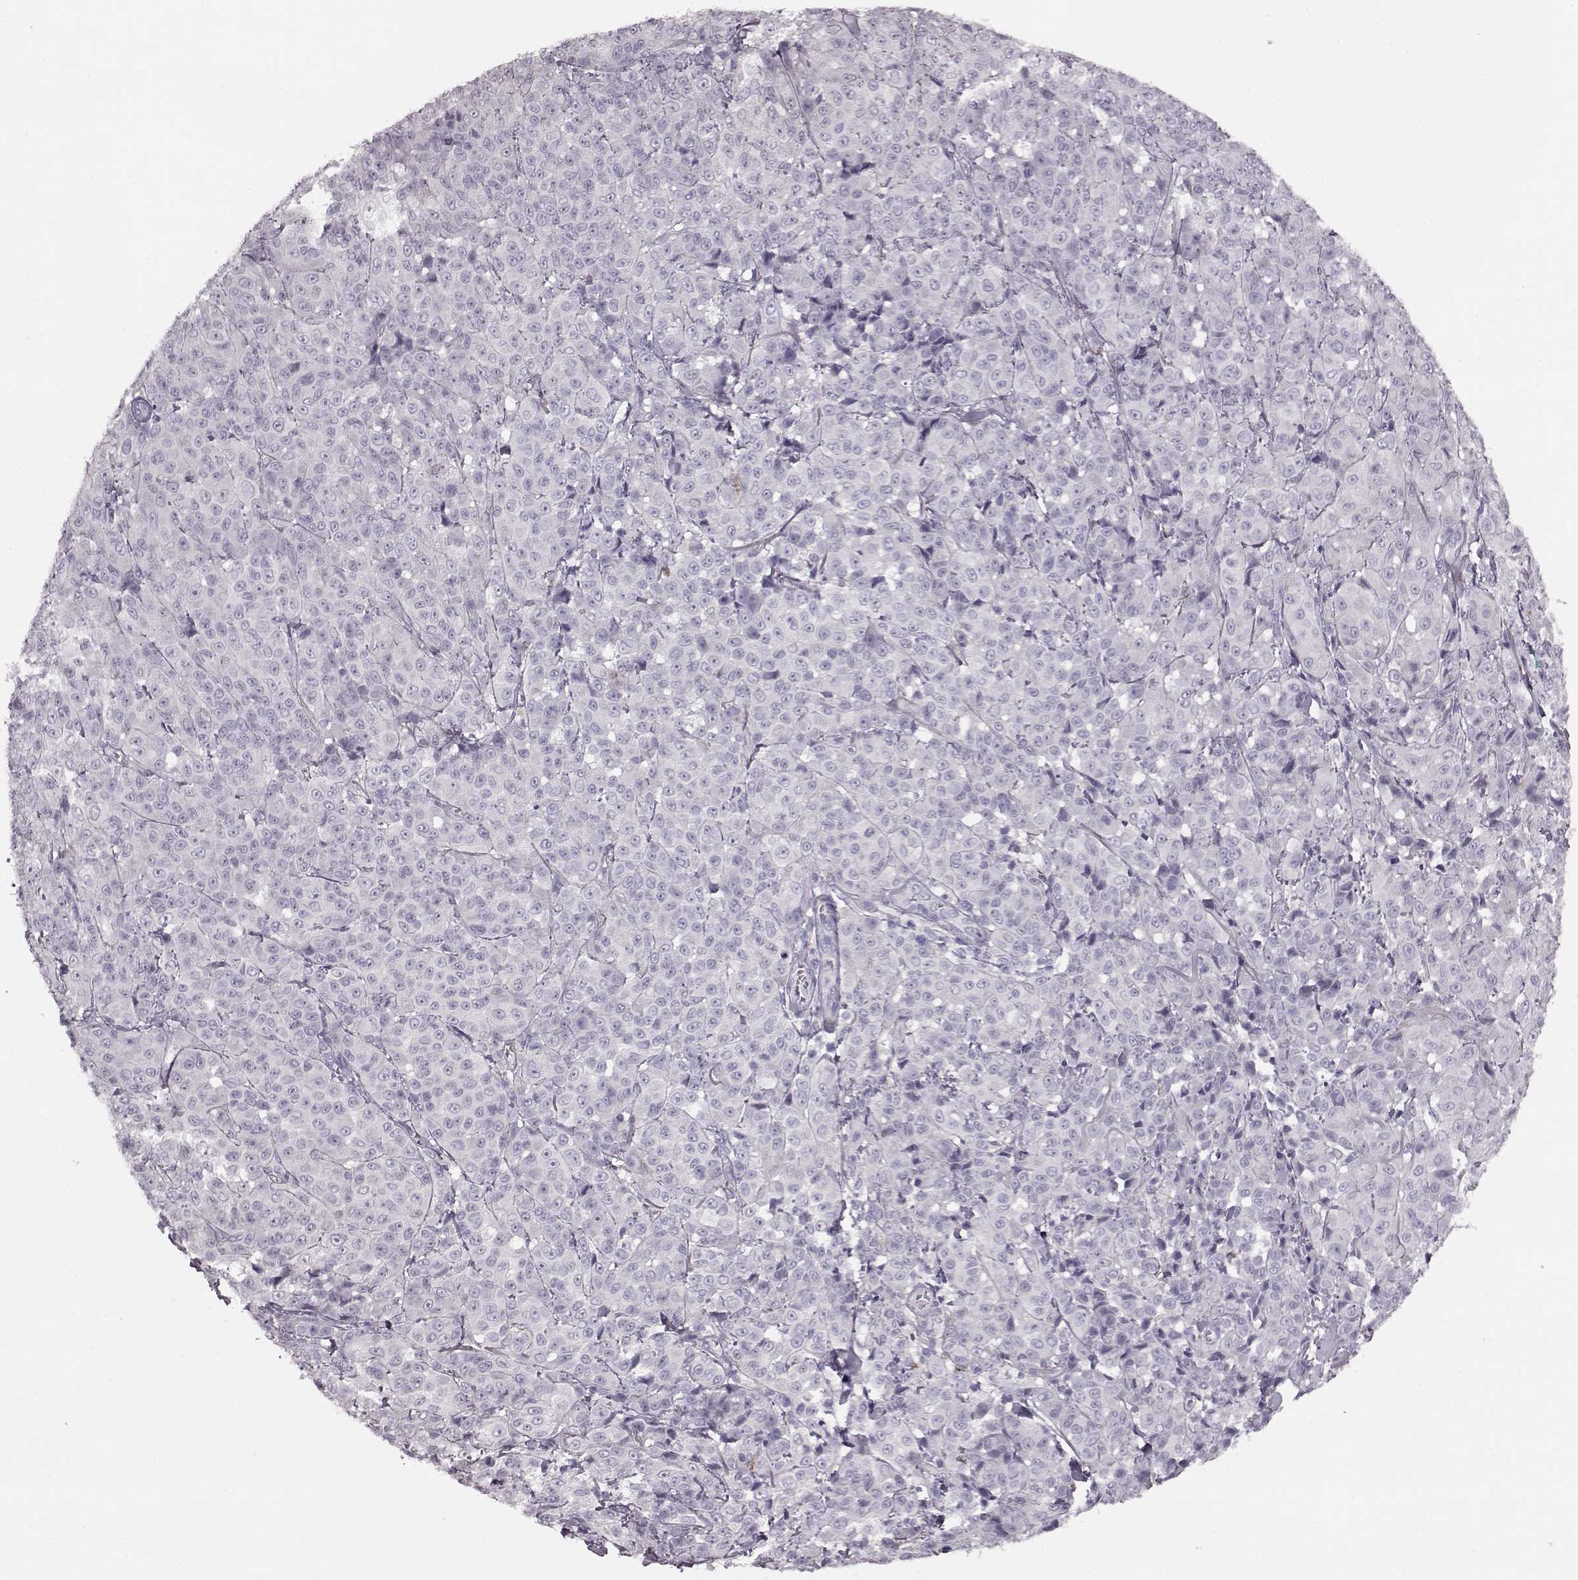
{"staining": {"intensity": "negative", "quantity": "none", "location": "none"}, "tissue": "melanoma", "cell_type": "Tumor cells", "image_type": "cancer", "snomed": [{"axis": "morphology", "description": "Malignant melanoma, NOS"}, {"axis": "topography", "description": "Skin"}], "caption": "Human melanoma stained for a protein using IHC exhibits no expression in tumor cells.", "gene": "SNTG1", "patient": {"sex": "male", "age": 89}}